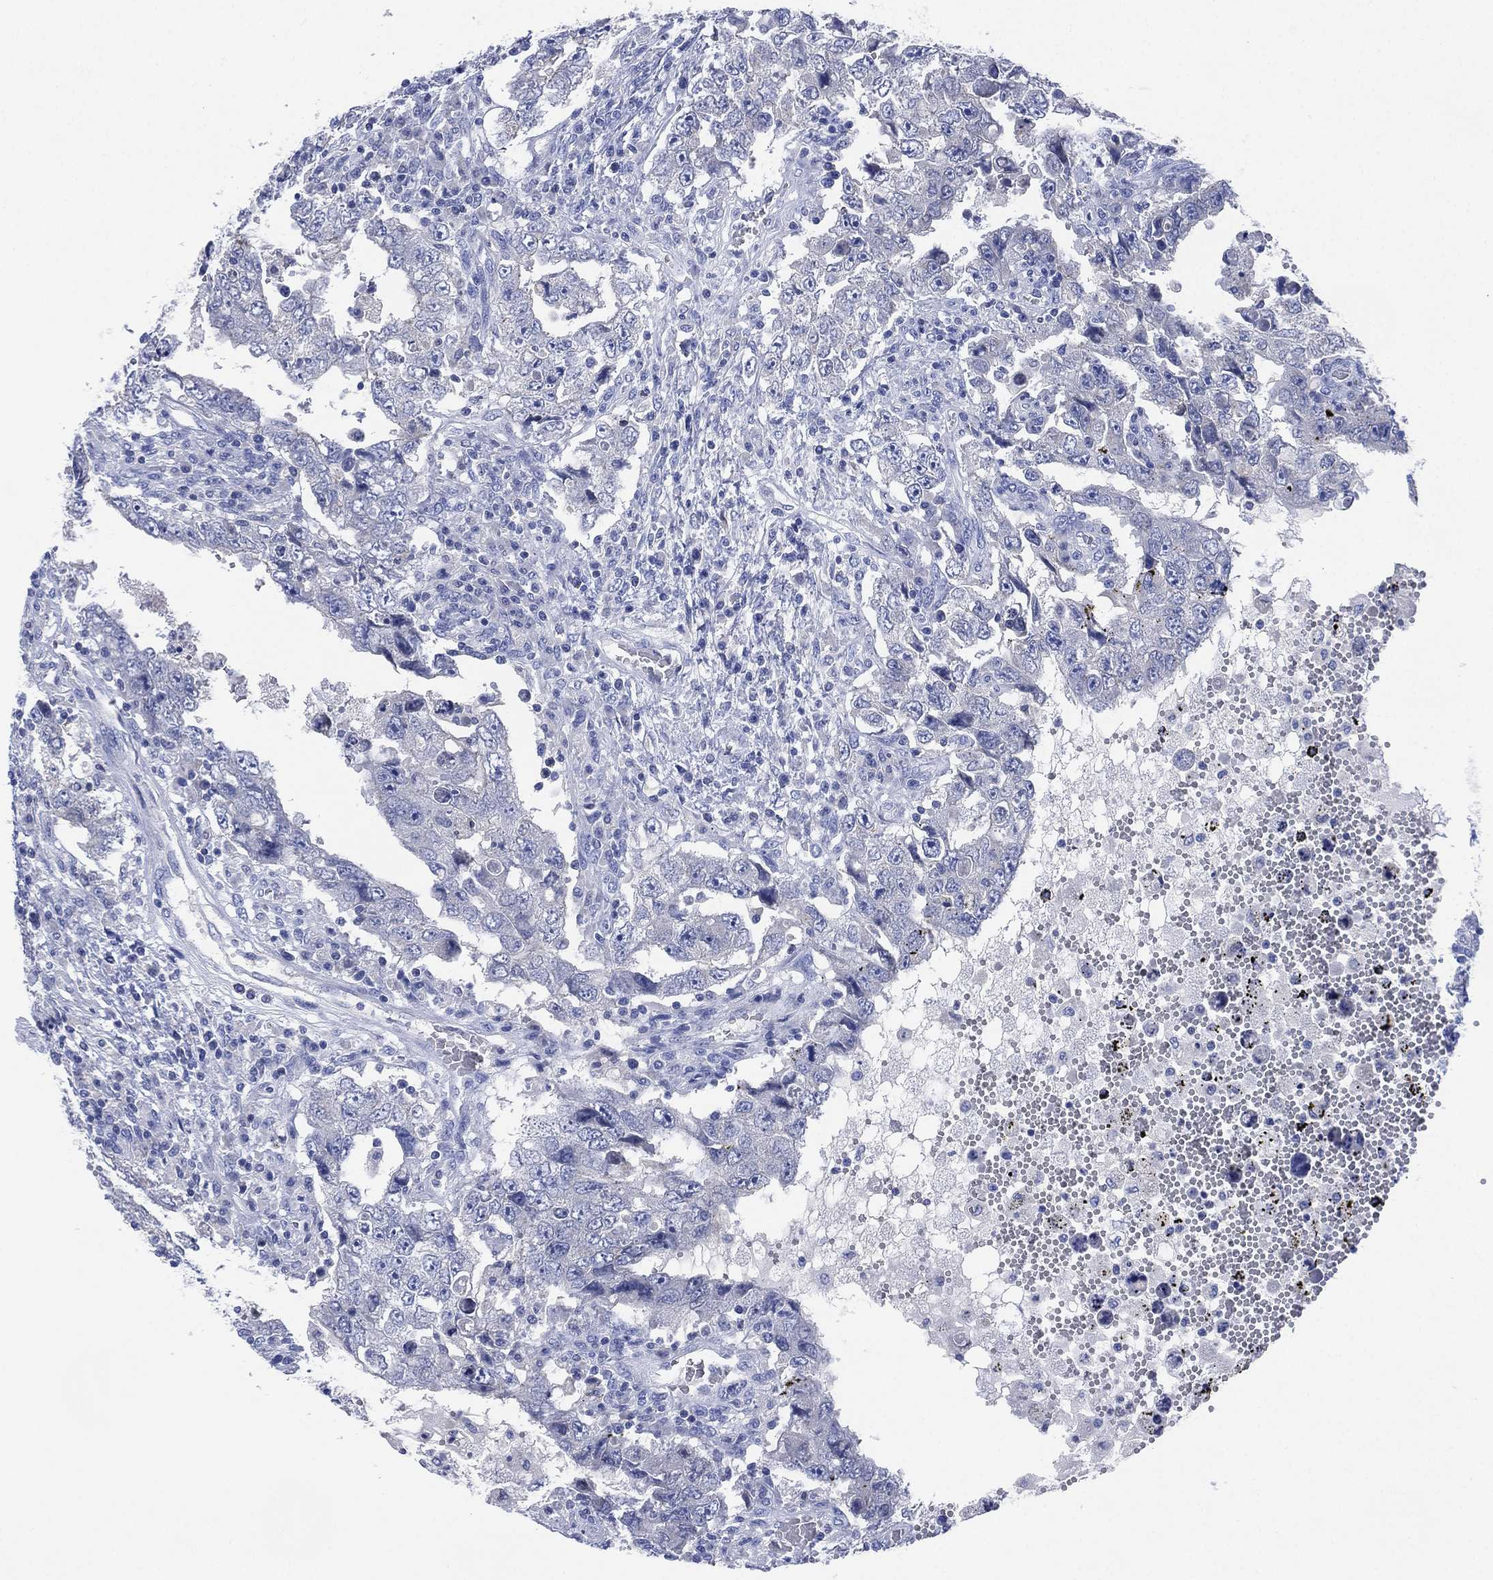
{"staining": {"intensity": "negative", "quantity": "none", "location": "none"}, "tissue": "testis cancer", "cell_type": "Tumor cells", "image_type": "cancer", "snomed": [{"axis": "morphology", "description": "Carcinoma, Embryonal, NOS"}, {"axis": "topography", "description": "Testis"}], "caption": "Immunohistochemistry histopathology image of testis cancer stained for a protein (brown), which shows no expression in tumor cells.", "gene": "CHRNA3", "patient": {"sex": "male", "age": 26}}